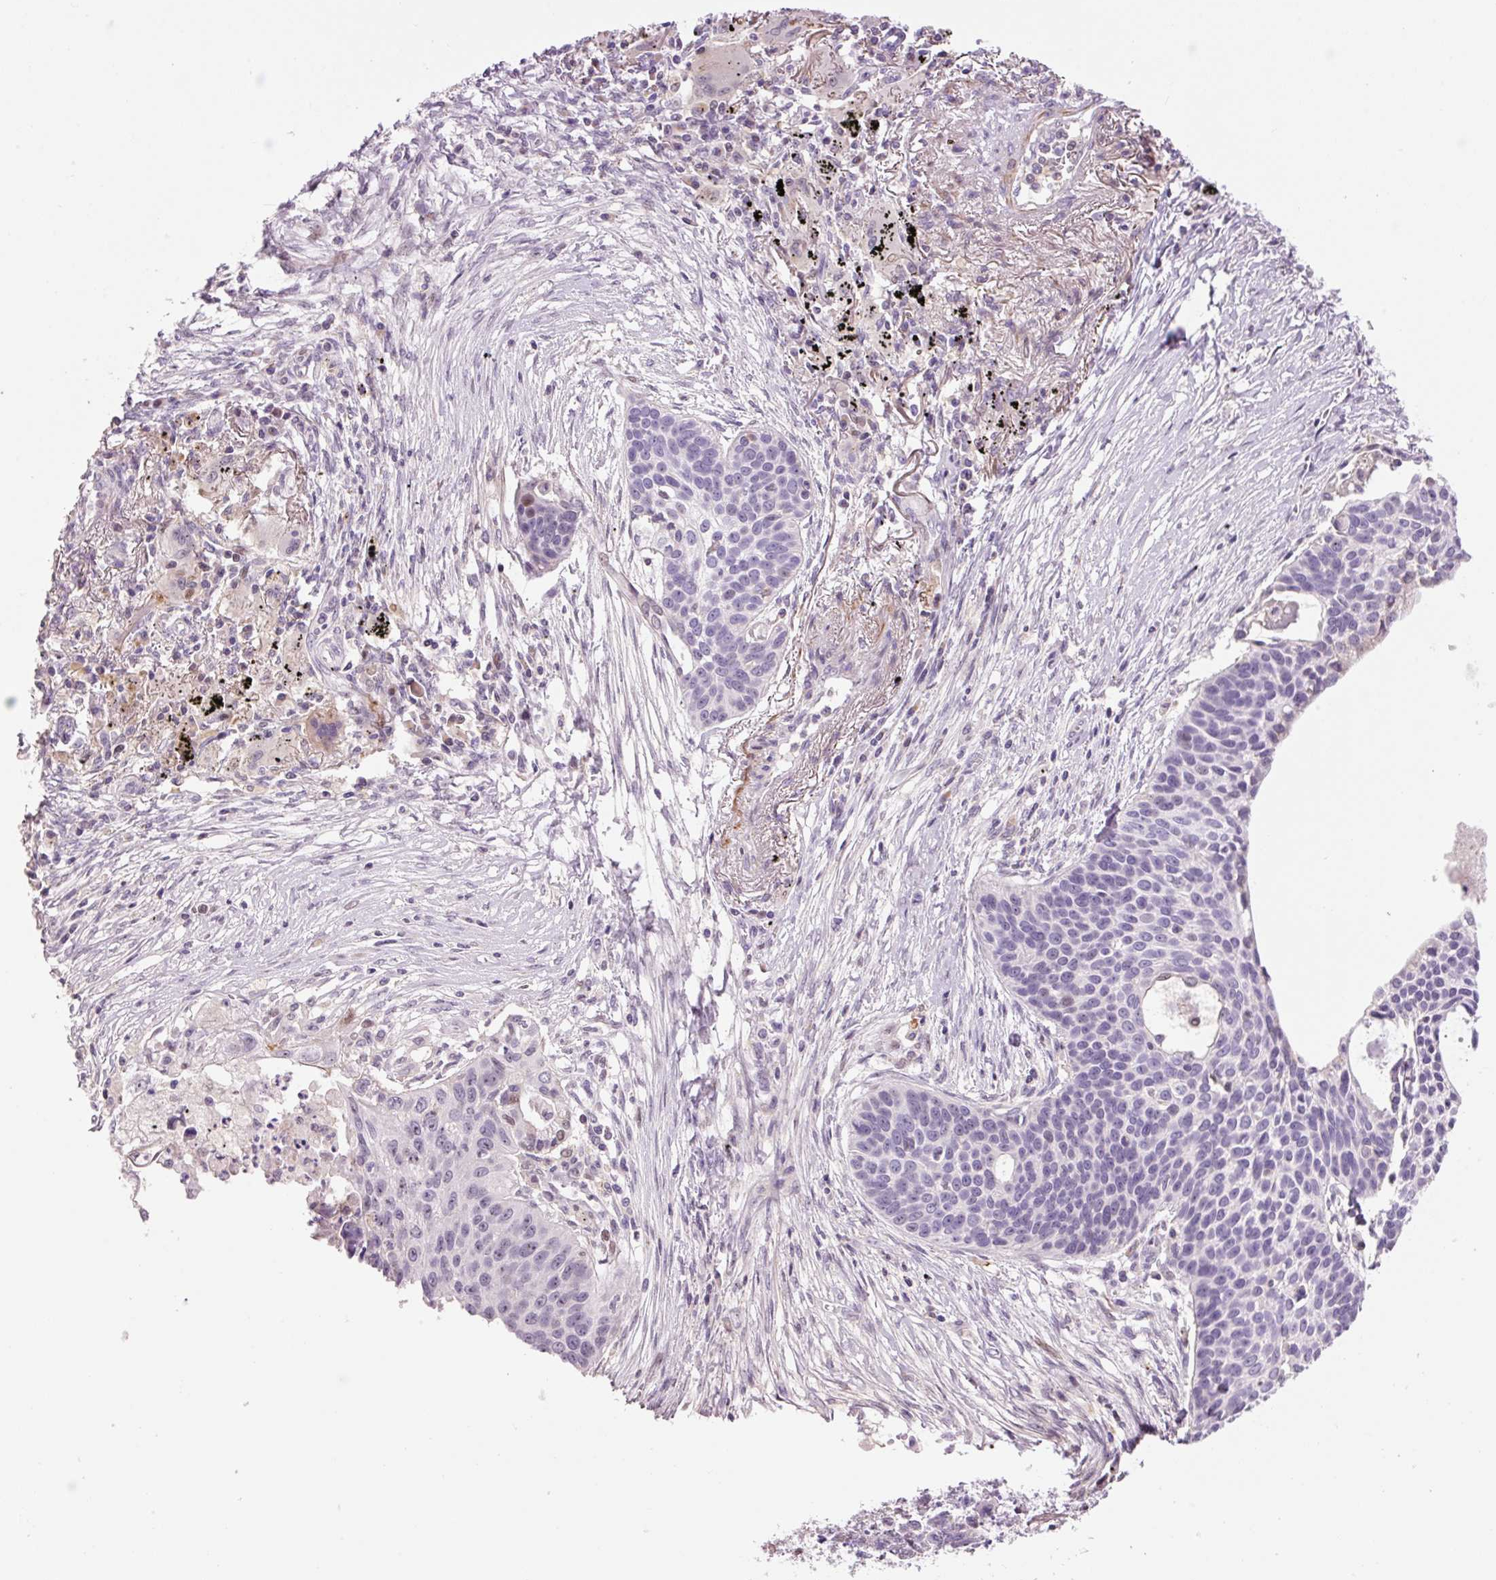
{"staining": {"intensity": "negative", "quantity": "none", "location": "none"}, "tissue": "lung cancer", "cell_type": "Tumor cells", "image_type": "cancer", "snomed": [{"axis": "morphology", "description": "Squamous cell carcinoma, NOS"}, {"axis": "topography", "description": "Lung"}], "caption": "IHC of human lung squamous cell carcinoma displays no positivity in tumor cells.", "gene": "HNF1A", "patient": {"sex": "male", "age": 71}}